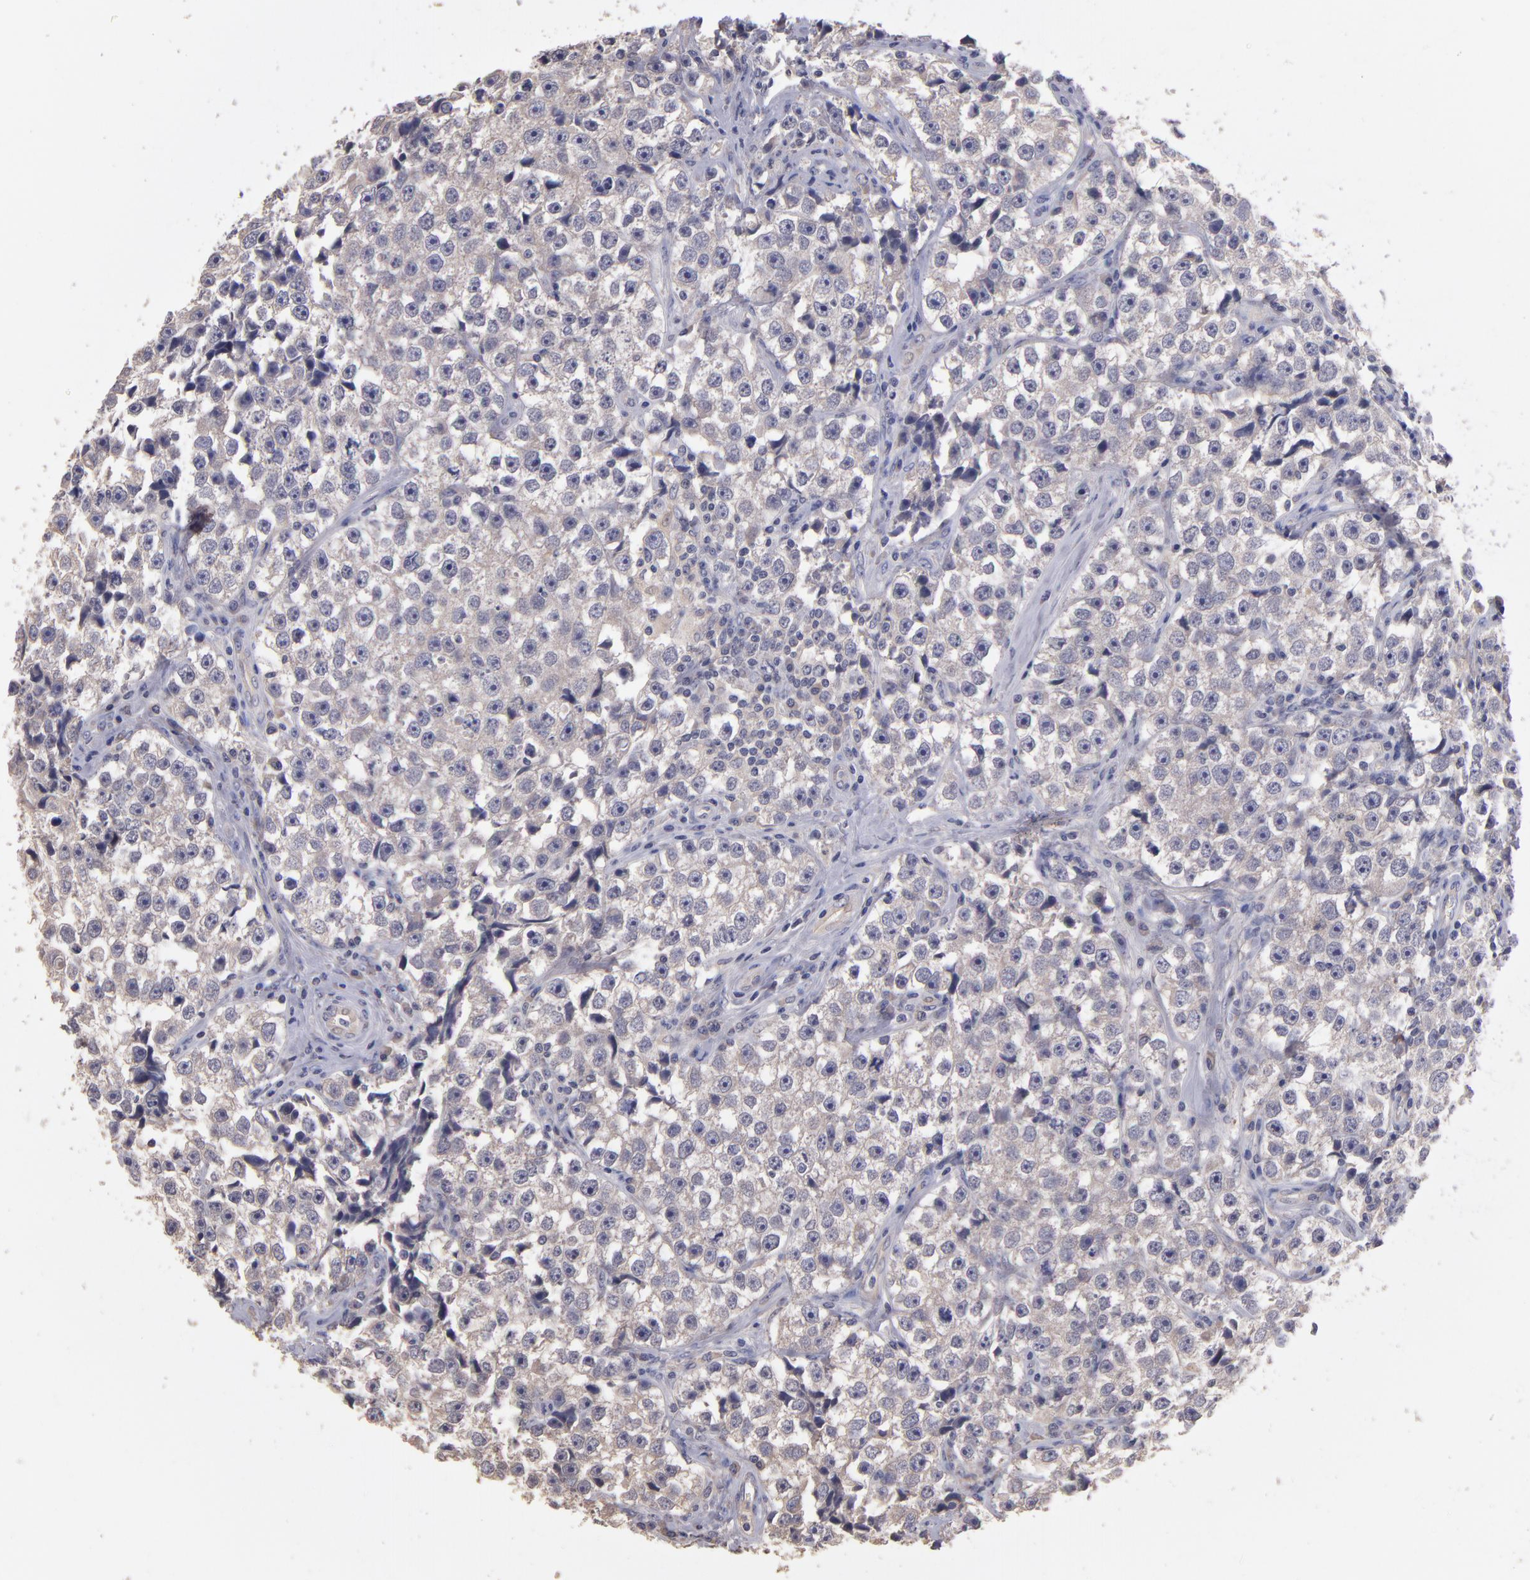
{"staining": {"intensity": "negative", "quantity": "none", "location": "none"}, "tissue": "testis cancer", "cell_type": "Tumor cells", "image_type": "cancer", "snomed": [{"axis": "morphology", "description": "Seminoma, NOS"}, {"axis": "topography", "description": "Testis"}], "caption": "Tumor cells are negative for brown protein staining in testis cancer (seminoma).", "gene": "GNAZ", "patient": {"sex": "male", "age": 32}}